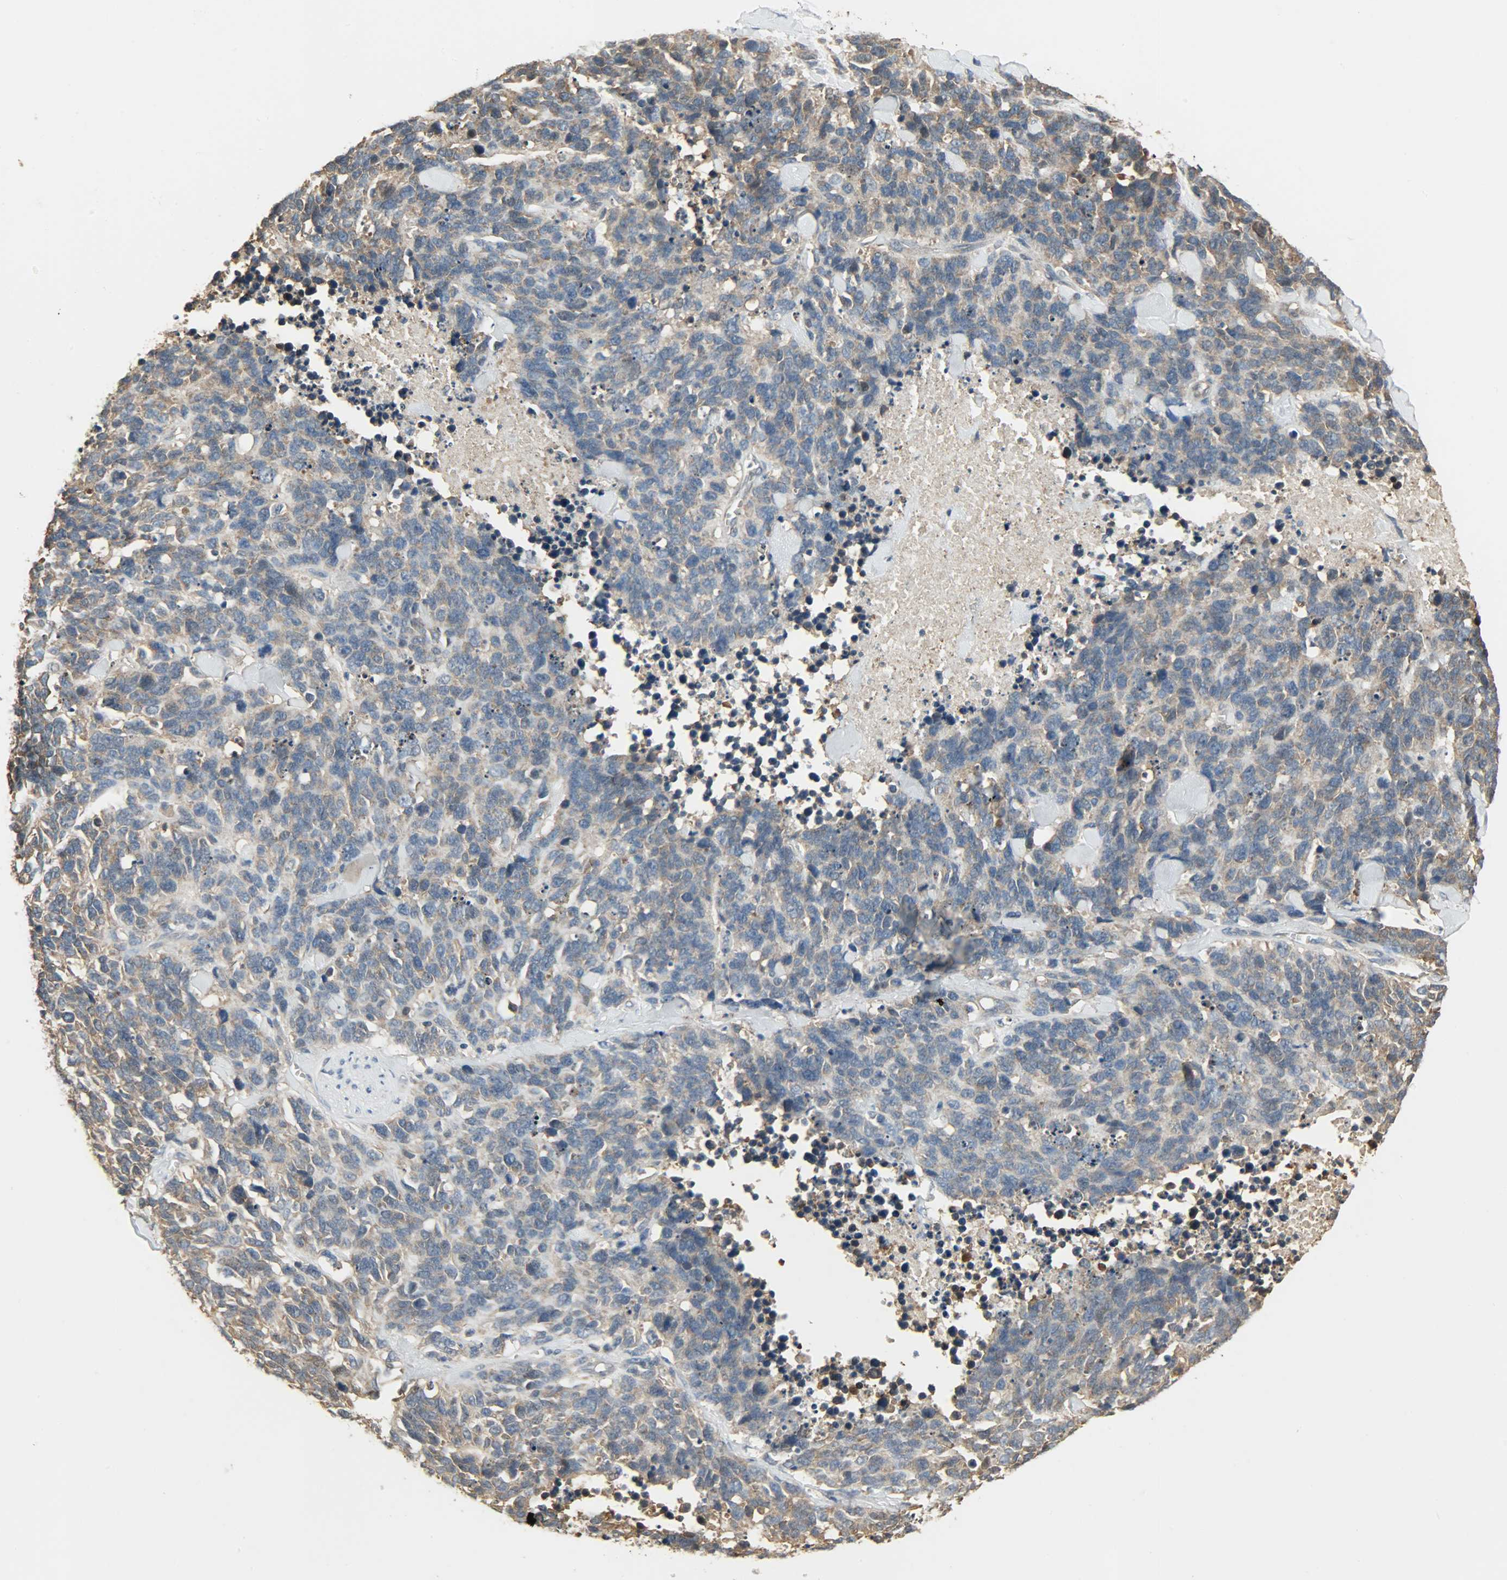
{"staining": {"intensity": "weak", "quantity": ">75%", "location": "cytoplasmic/membranous"}, "tissue": "lung cancer", "cell_type": "Tumor cells", "image_type": "cancer", "snomed": [{"axis": "morphology", "description": "Neoplasm, malignant, NOS"}, {"axis": "topography", "description": "Lung"}], "caption": "Tumor cells display low levels of weak cytoplasmic/membranous expression in approximately >75% of cells in human lung cancer (malignant neoplasm).", "gene": "LDHB", "patient": {"sex": "female", "age": 58}}